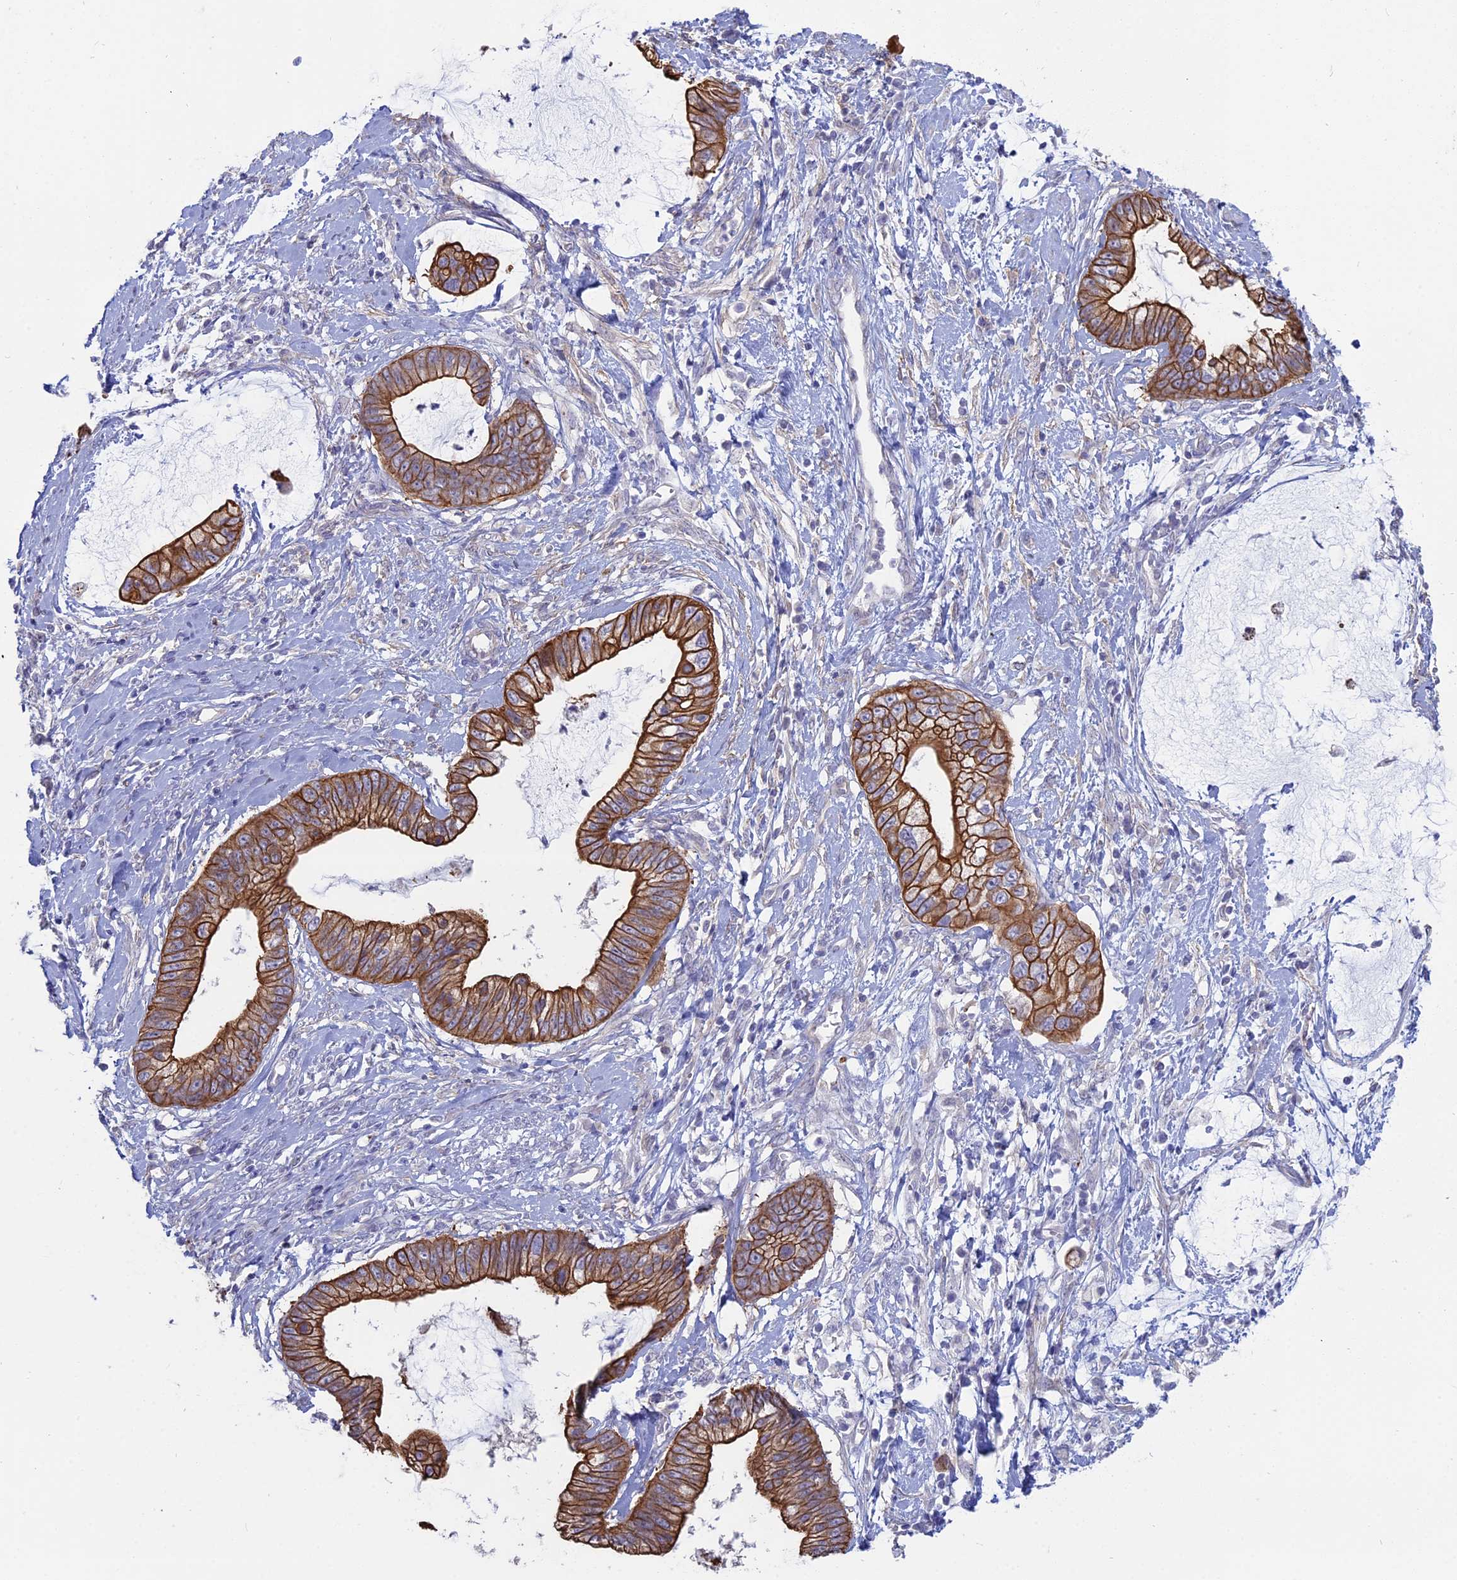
{"staining": {"intensity": "strong", "quantity": ">75%", "location": "cytoplasmic/membranous"}, "tissue": "cervical cancer", "cell_type": "Tumor cells", "image_type": "cancer", "snomed": [{"axis": "morphology", "description": "Adenocarcinoma, NOS"}, {"axis": "topography", "description": "Cervix"}], "caption": "Tumor cells demonstrate high levels of strong cytoplasmic/membranous expression in approximately >75% of cells in cervical cancer (adenocarcinoma).", "gene": "MYO5B", "patient": {"sex": "female", "age": 44}}